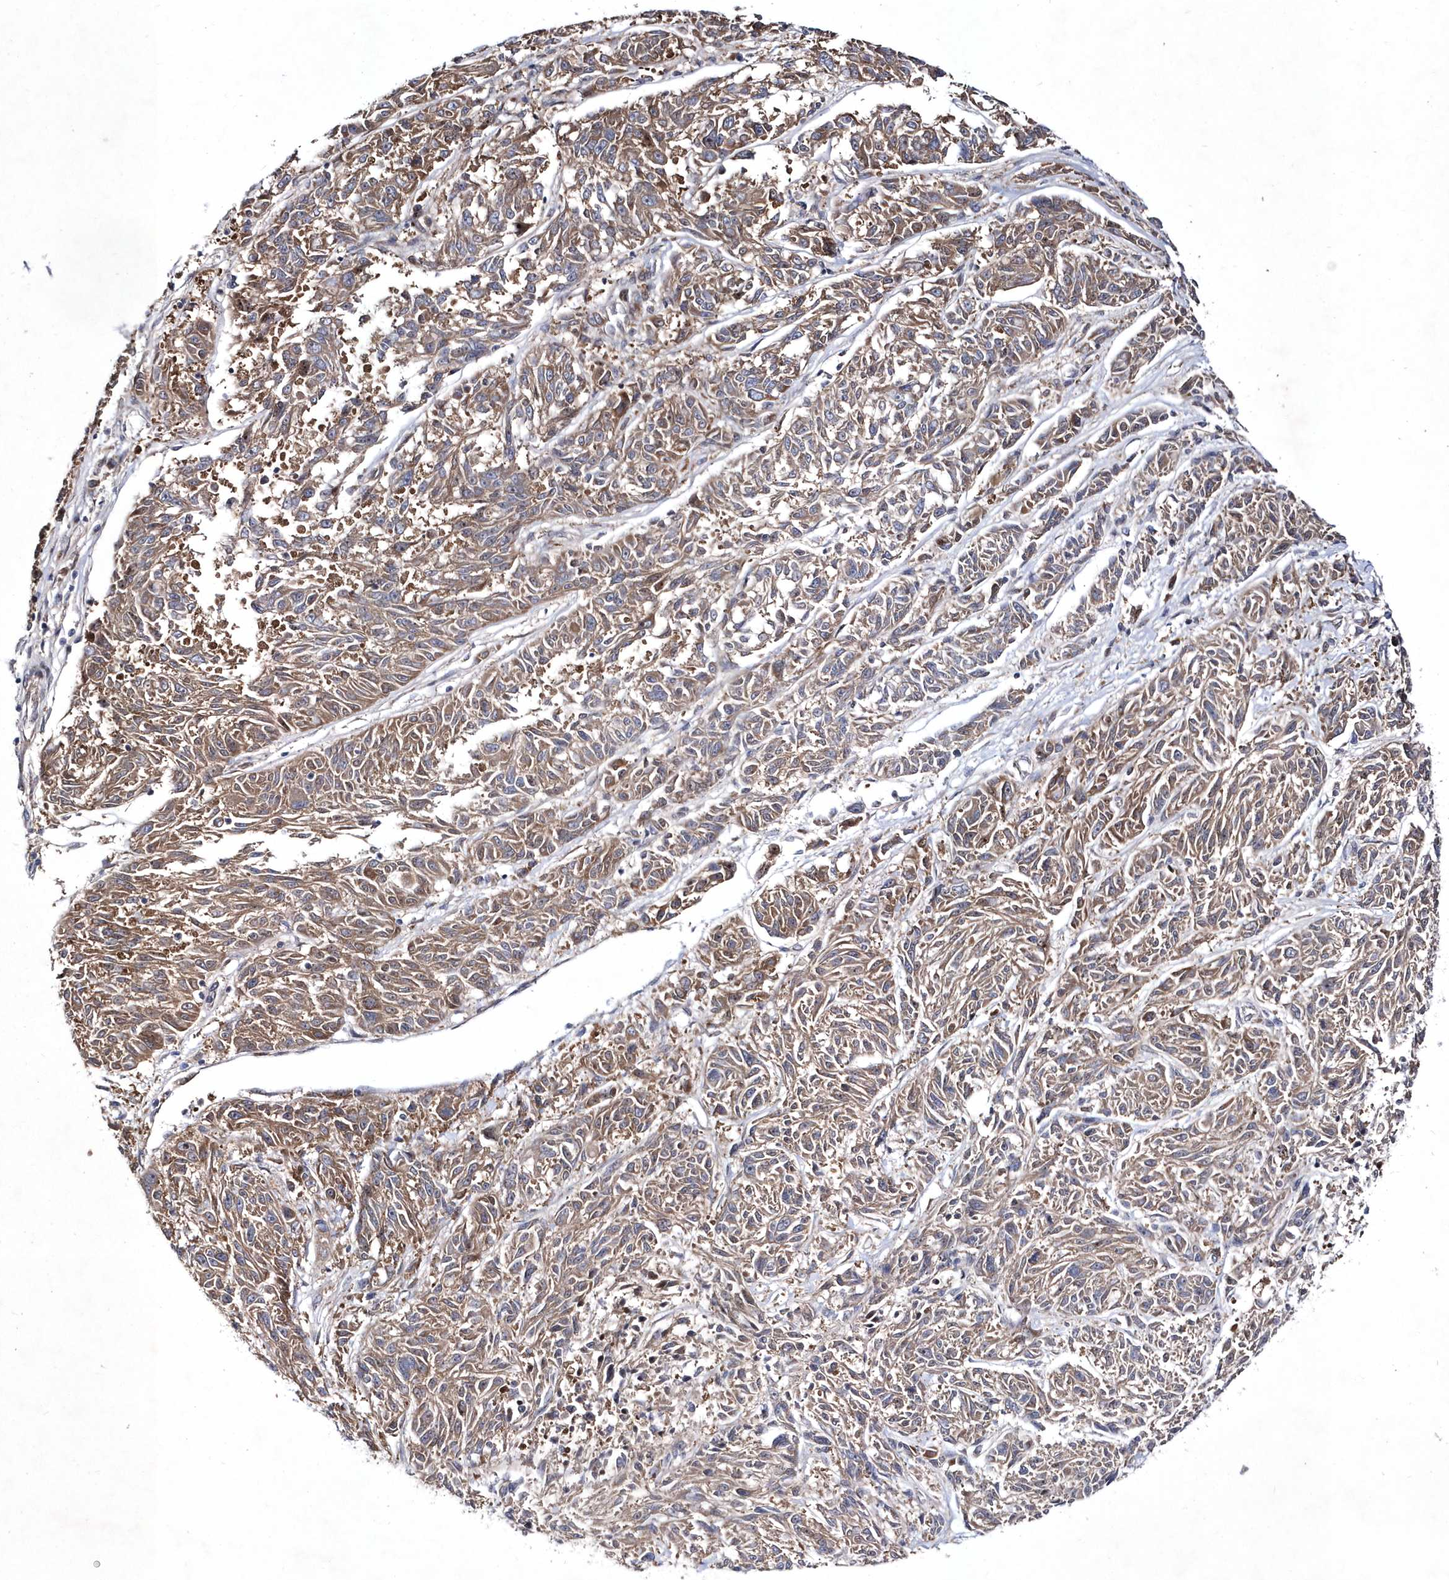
{"staining": {"intensity": "weak", "quantity": ">75%", "location": "cytoplasmic/membranous"}, "tissue": "melanoma", "cell_type": "Tumor cells", "image_type": "cancer", "snomed": [{"axis": "morphology", "description": "Malignant melanoma, NOS"}, {"axis": "topography", "description": "Skin"}], "caption": "Melanoma was stained to show a protein in brown. There is low levels of weak cytoplasmic/membranous positivity in approximately >75% of tumor cells.", "gene": "DSPP", "patient": {"sex": "male", "age": 53}}